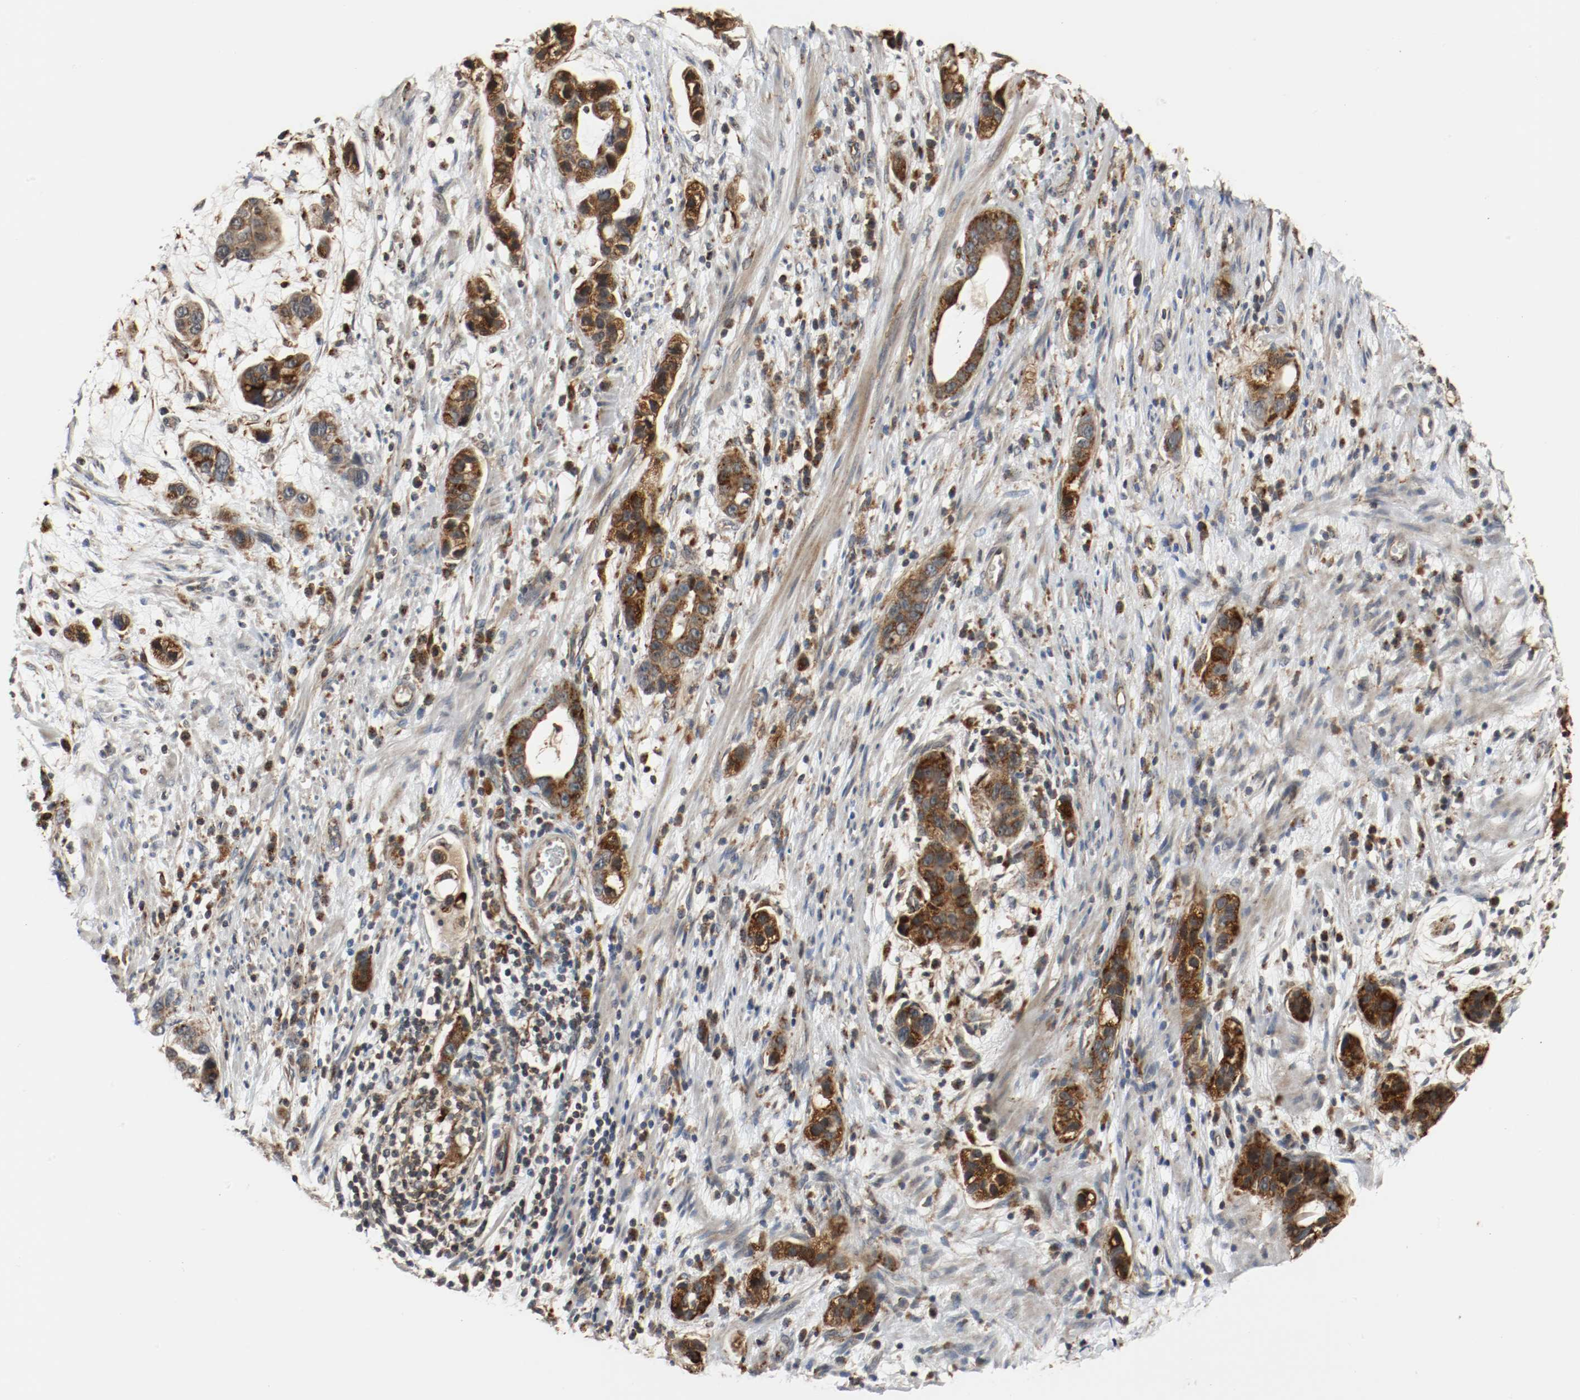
{"staining": {"intensity": "strong", "quantity": ">75%", "location": "cytoplasmic/membranous"}, "tissue": "stomach cancer", "cell_type": "Tumor cells", "image_type": "cancer", "snomed": [{"axis": "morphology", "description": "Adenocarcinoma, NOS"}, {"axis": "topography", "description": "Stomach, lower"}], "caption": "An image showing strong cytoplasmic/membranous expression in about >75% of tumor cells in stomach cancer, as visualized by brown immunohistochemical staining.", "gene": "LAMP2", "patient": {"sex": "female", "age": 93}}